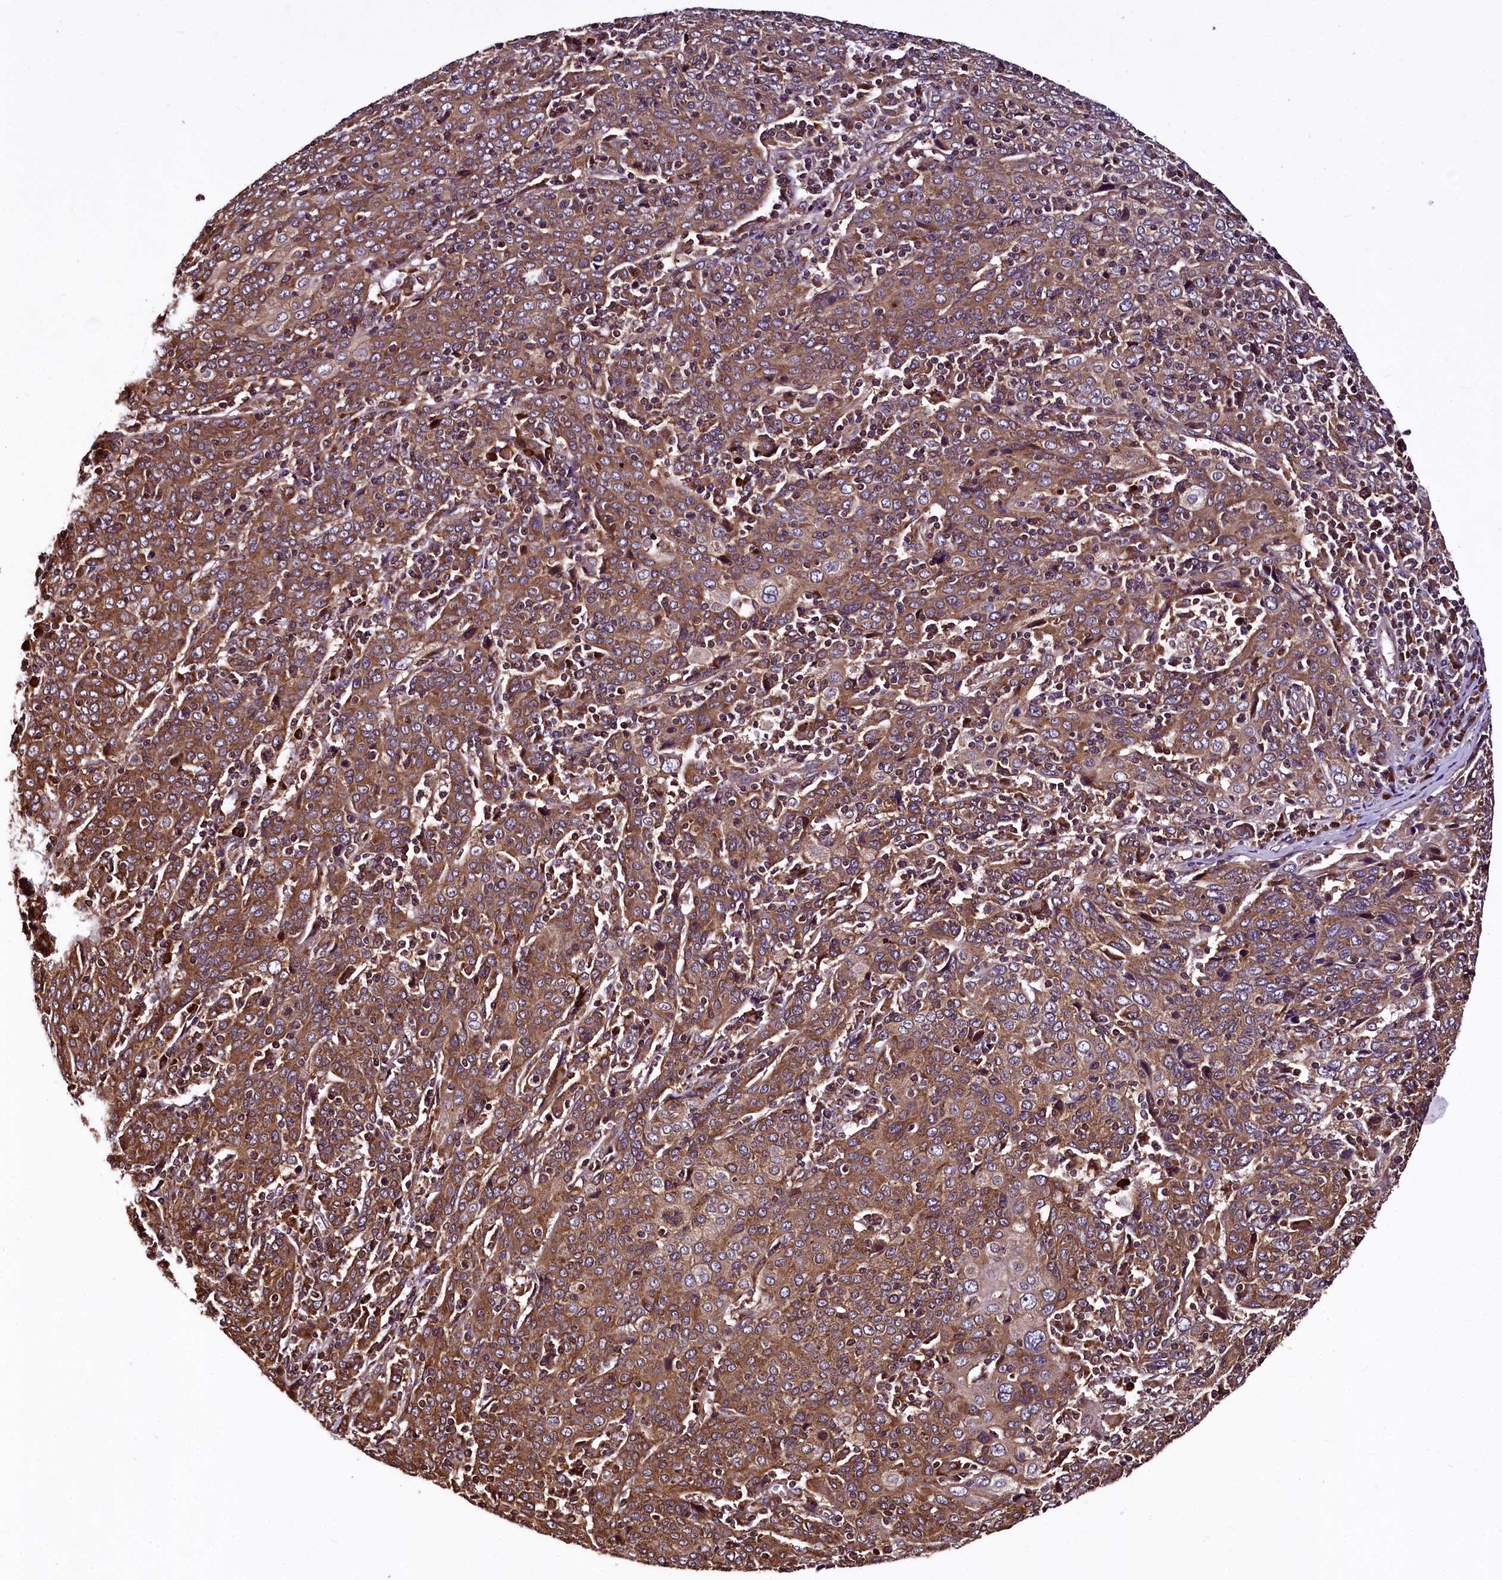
{"staining": {"intensity": "moderate", "quantity": ">75%", "location": "cytoplasmic/membranous"}, "tissue": "cervical cancer", "cell_type": "Tumor cells", "image_type": "cancer", "snomed": [{"axis": "morphology", "description": "Squamous cell carcinoma, NOS"}, {"axis": "topography", "description": "Cervix"}], "caption": "A brown stain shows moderate cytoplasmic/membranous expression of a protein in human squamous cell carcinoma (cervical) tumor cells.", "gene": "LRSAM1", "patient": {"sex": "female", "age": 67}}